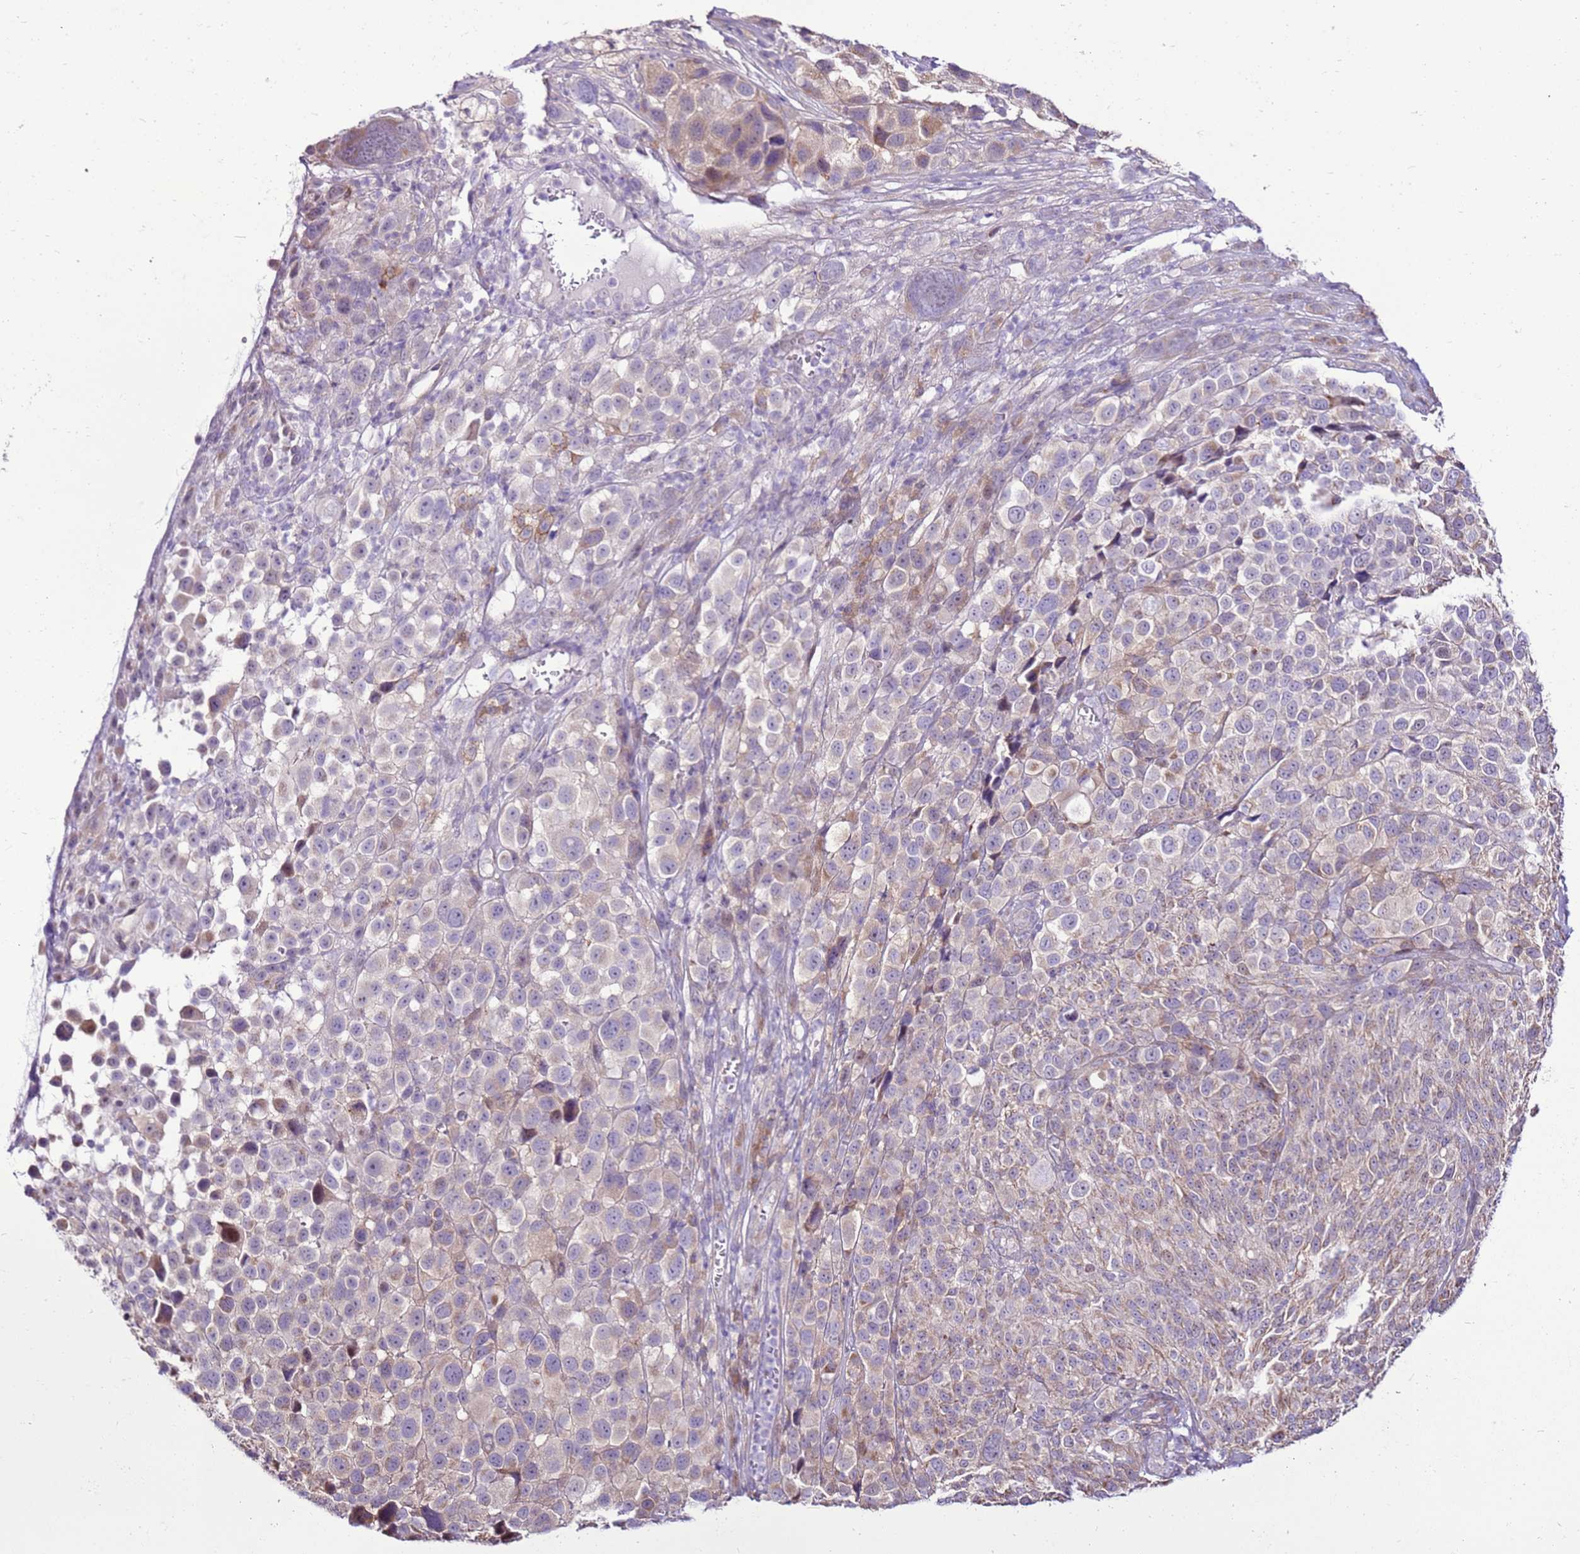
{"staining": {"intensity": "moderate", "quantity": "25%-75%", "location": "cytoplasmic/membranous"}, "tissue": "melanoma", "cell_type": "Tumor cells", "image_type": "cancer", "snomed": [{"axis": "morphology", "description": "Malignant melanoma, NOS"}, {"axis": "topography", "description": "Skin of trunk"}], "caption": "Moderate cytoplasmic/membranous protein expression is appreciated in about 25%-75% of tumor cells in malignant melanoma.", "gene": "SLC38A5", "patient": {"sex": "male", "age": 71}}